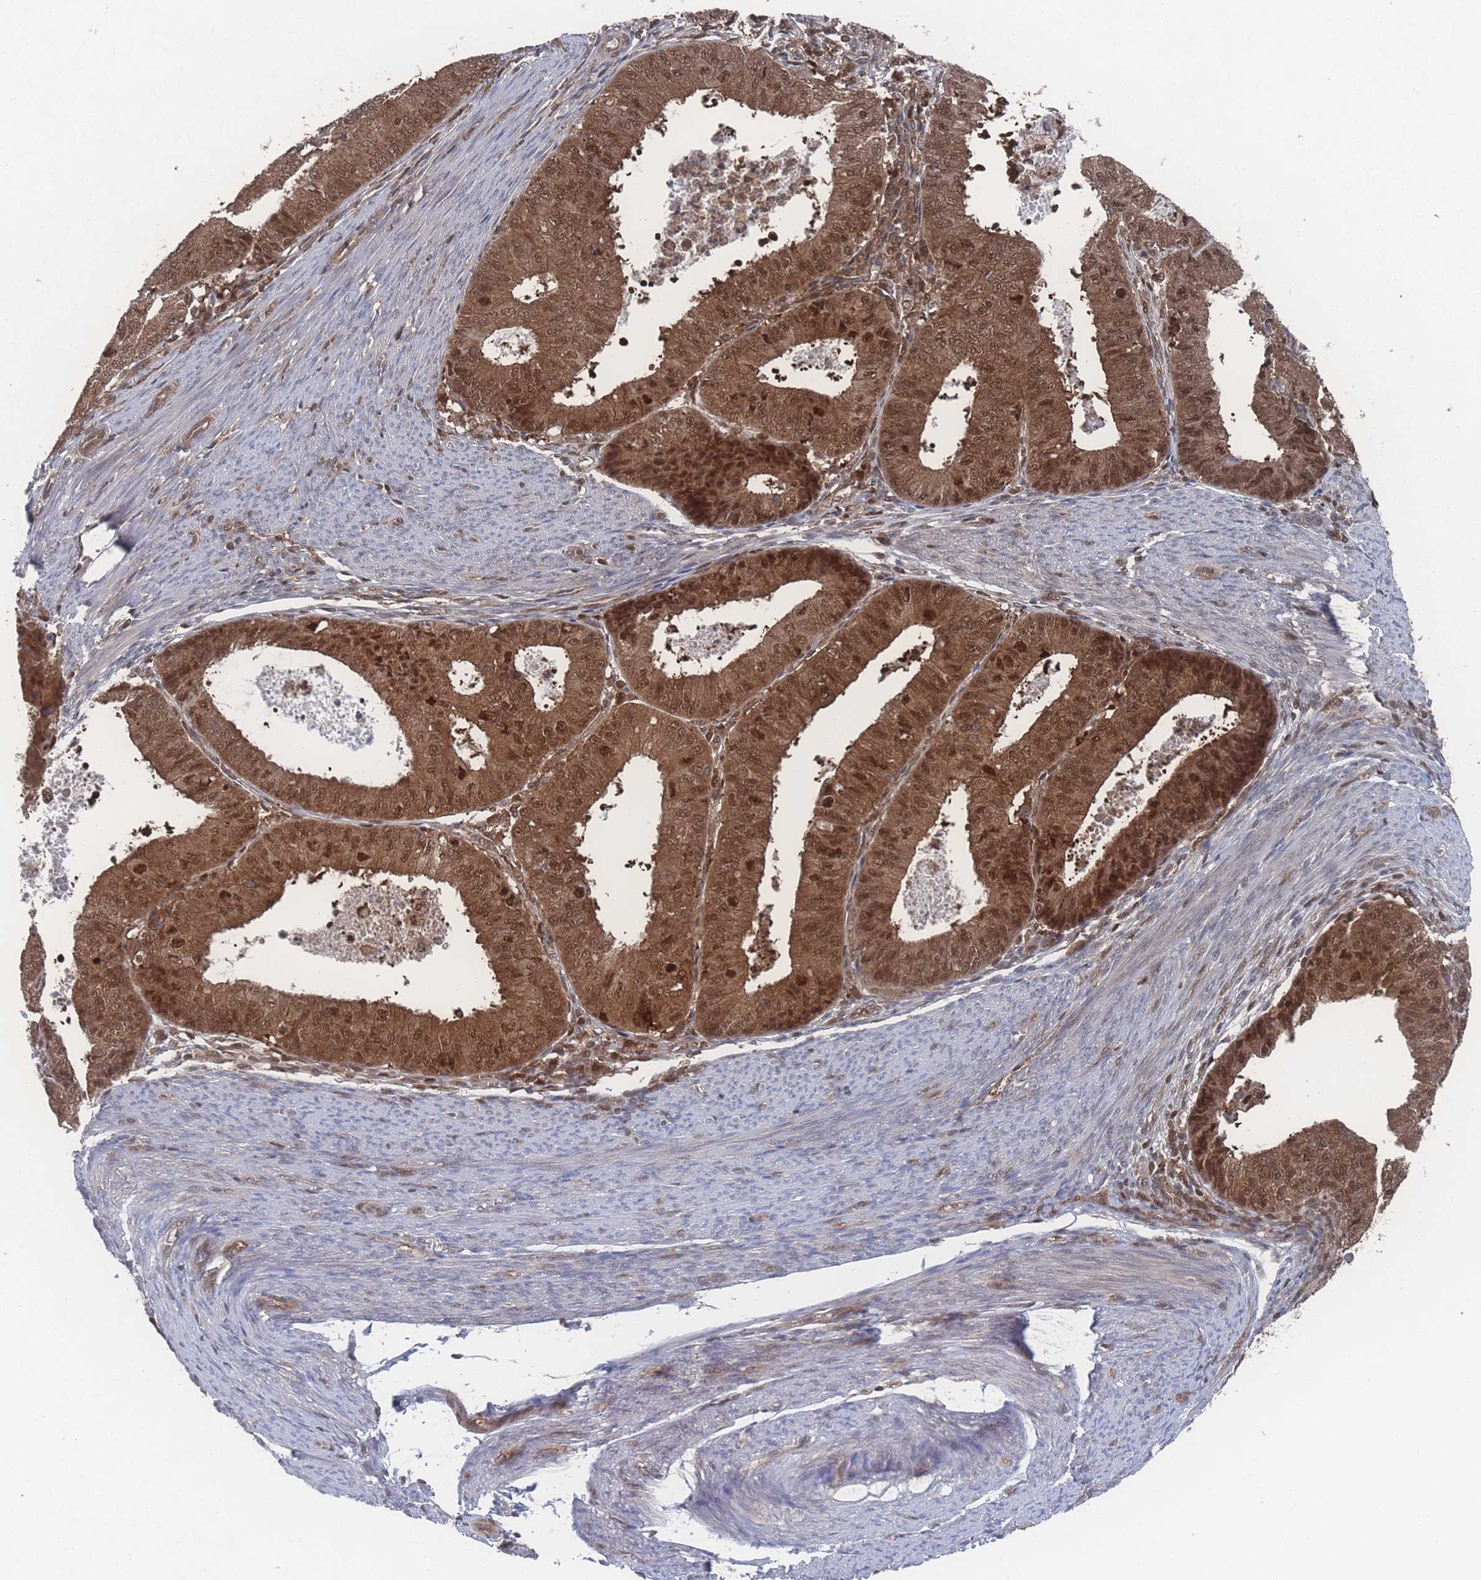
{"staining": {"intensity": "moderate", "quantity": ">75%", "location": "cytoplasmic/membranous,nuclear"}, "tissue": "endometrial cancer", "cell_type": "Tumor cells", "image_type": "cancer", "snomed": [{"axis": "morphology", "description": "Adenocarcinoma, NOS"}, {"axis": "topography", "description": "Endometrium"}], "caption": "Immunohistochemistry (IHC) photomicrograph of neoplastic tissue: human adenocarcinoma (endometrial) stained using immunohistochemistry reveals medium levels of moderate protein expression localized specifically in the cytoplasmic/membranous and nuclear of tumor cells, appearing as a cytoplasmic/membranous and nuclear brown color.", "gene": "PSMA1", "patient": {"sex": "female", "age": 57}}